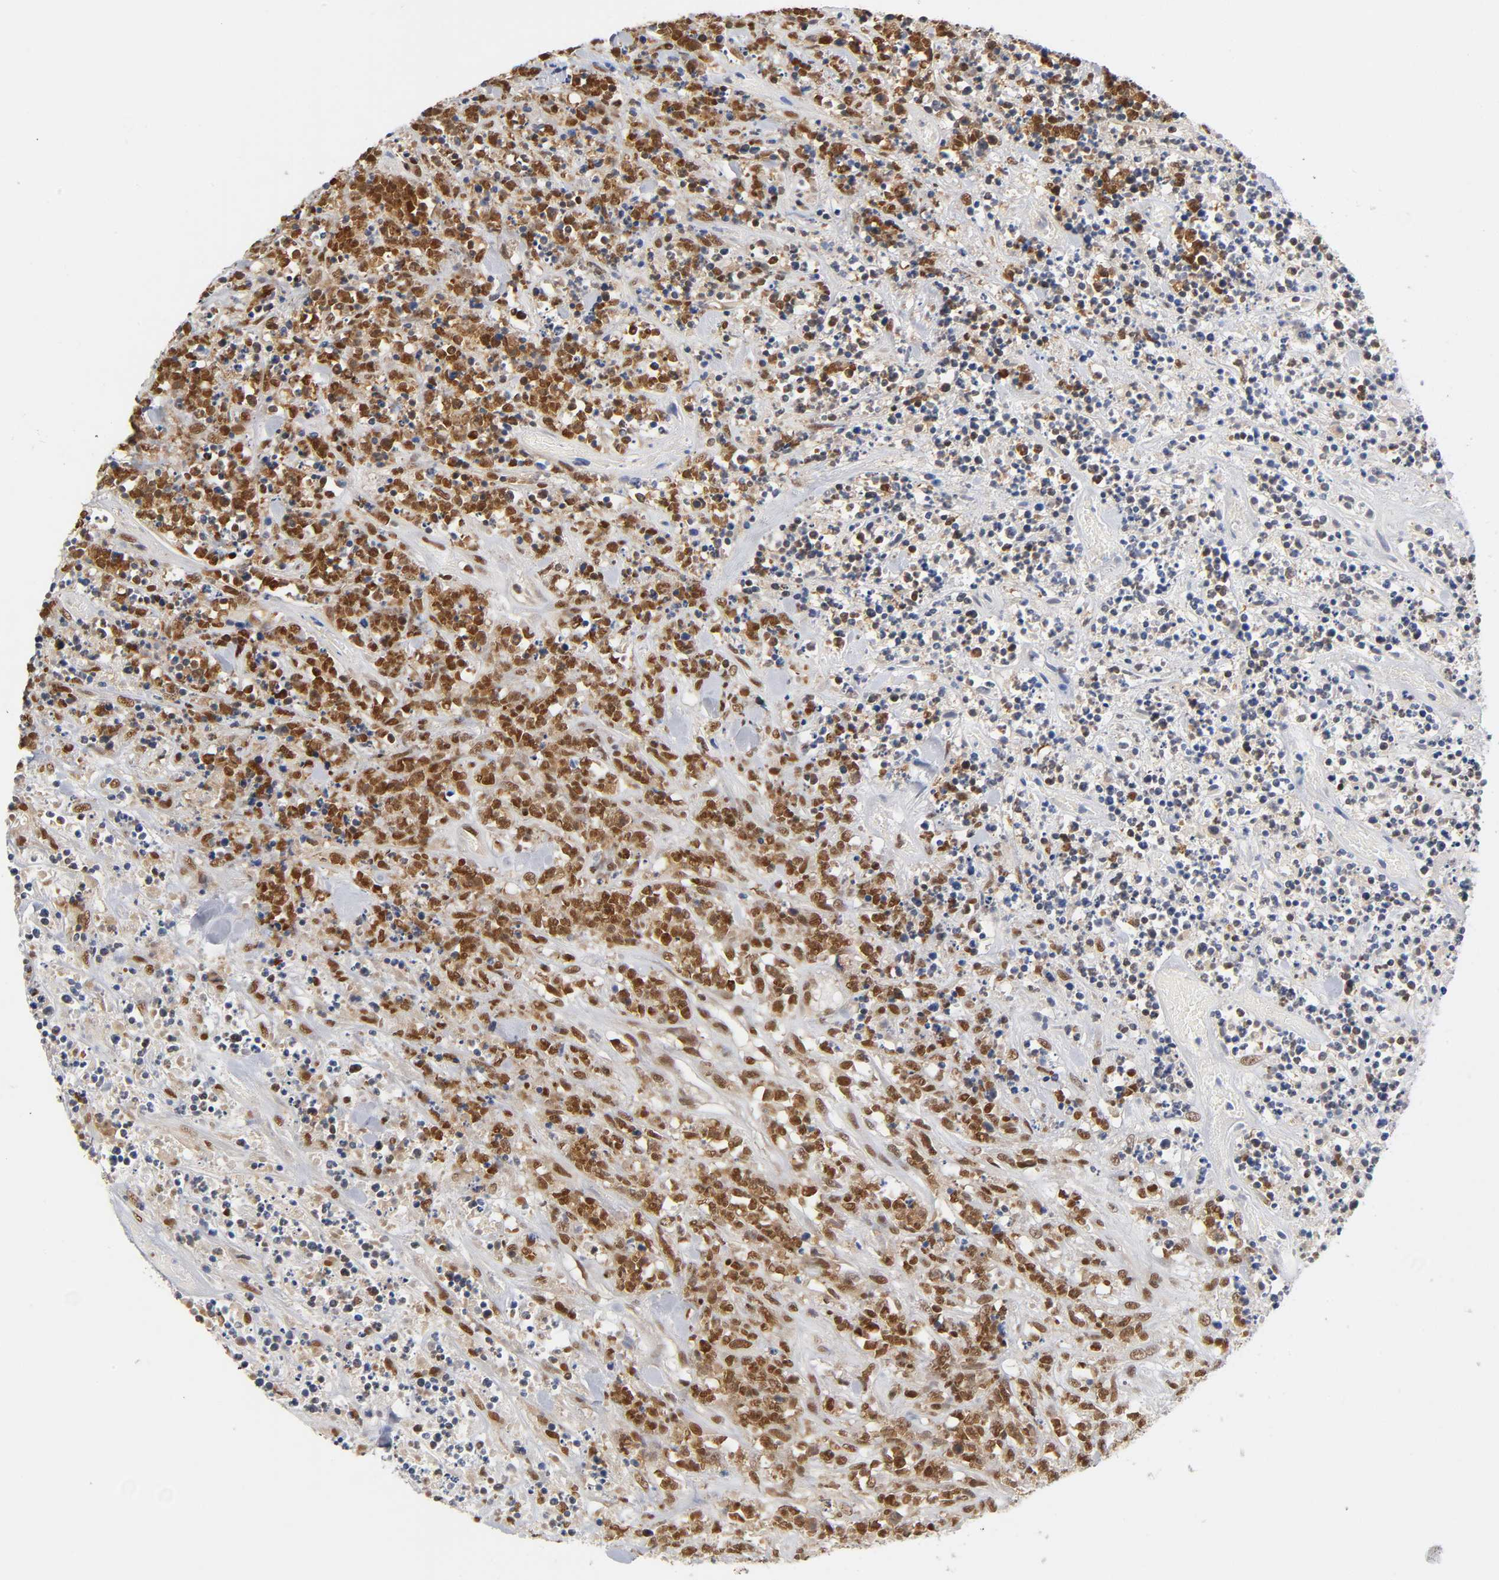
{"staining": {"intensity": "strong", "quantity": ">75%", "location": "nuclear"}, "tissue": "lymphoma", "cell_type": "Tumor cells", "image_type": "cancer", "snomed": [{"axis": "morphology", "description": "Malignant lymphoma, non-Hodgkin's type, High grade"}, {"axis": "topography", "description": "Soft tissue"}], "caption": "A micrograph of malignant lymphoma, non-Hodgkin's type (high-grade) stained for a protein shows strong nuclear brown staining in tumor cells.", "gene": "ILKAP", "patient": {"sex": "male", "age": 18}}